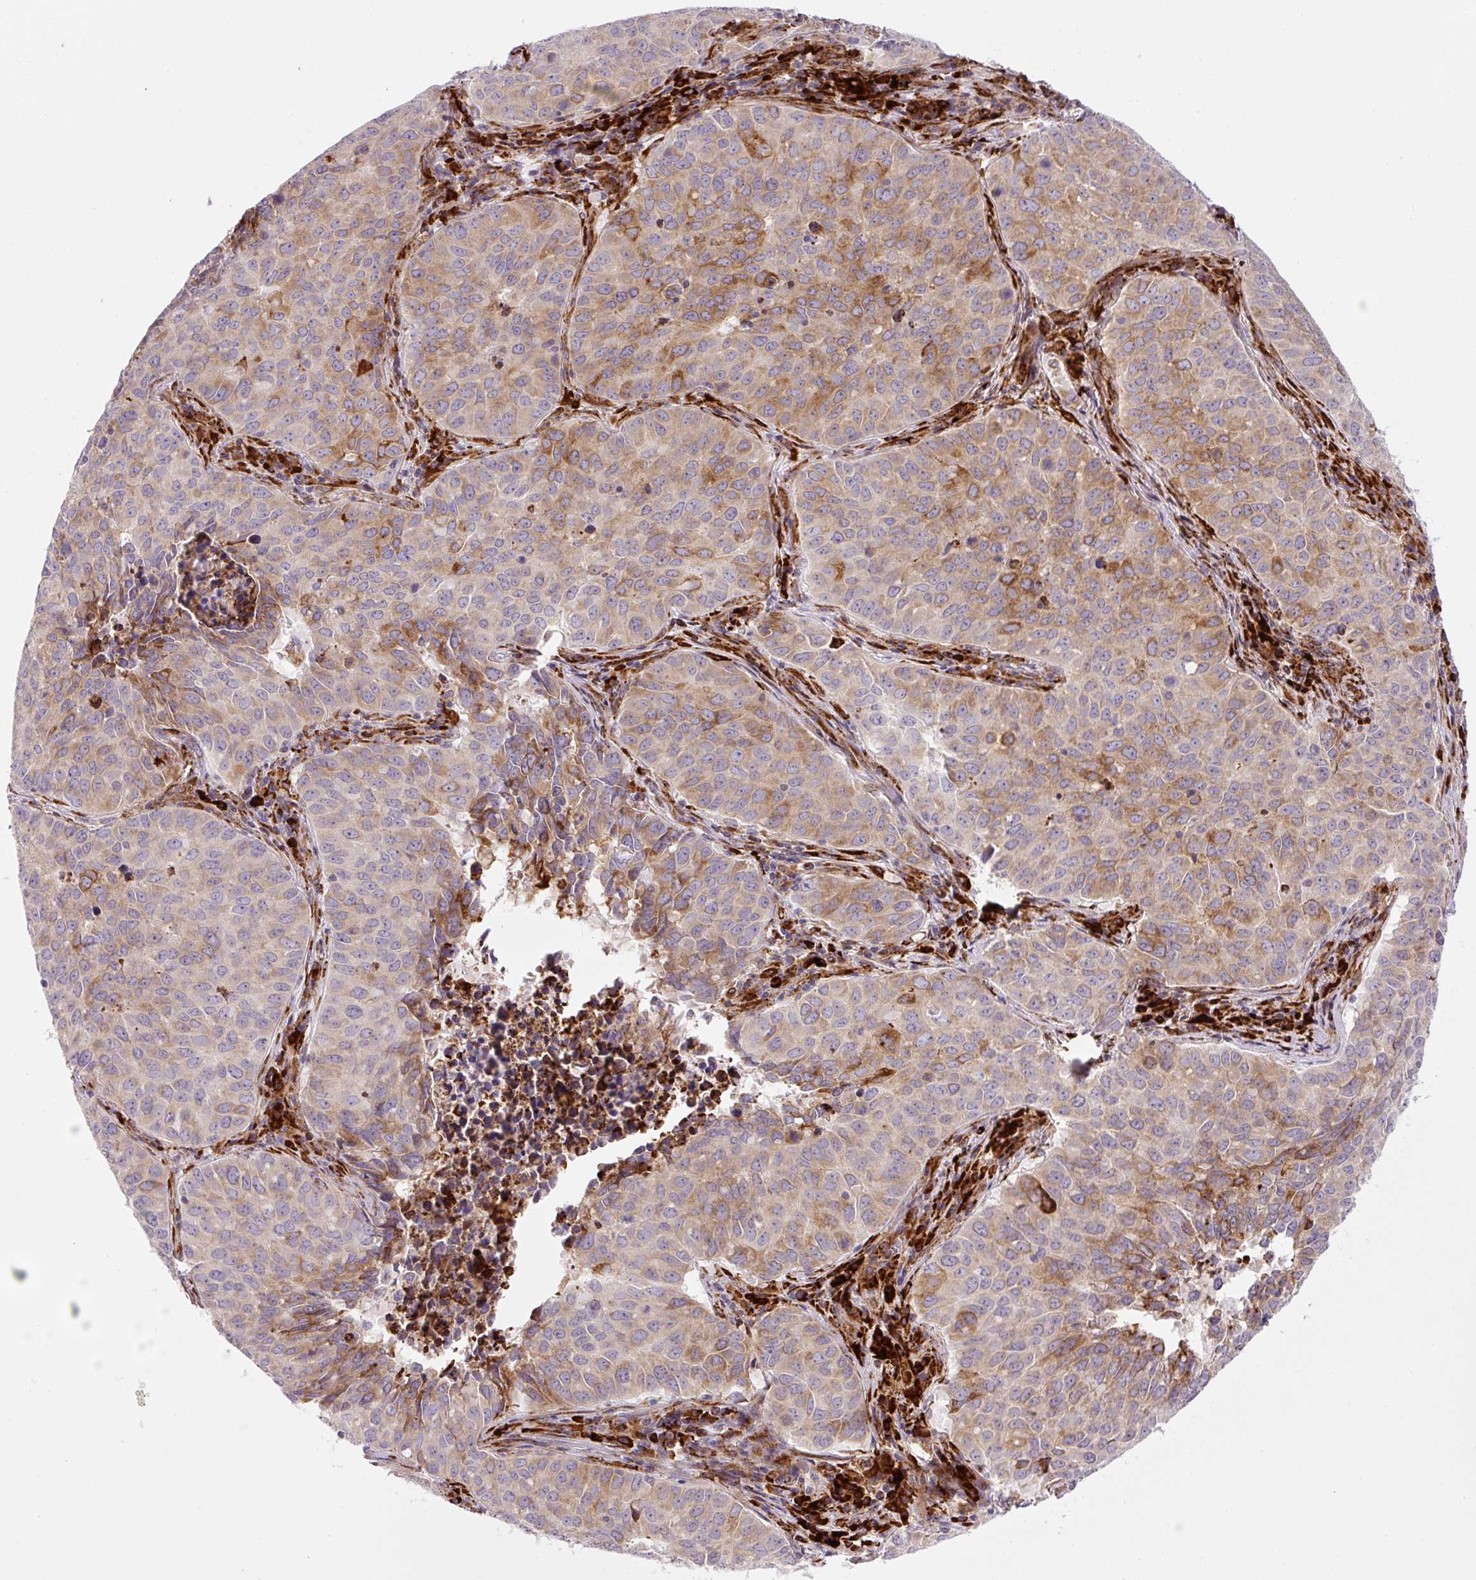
{"staining": {"intensity": "moderate", "quantity": "25%-75%", "location": "cytoplasmic/membranous"}, "tissue": "lung cancer", "cell_type": "Tumor cells", "image_type": "cancer", "snomed": [{"axis": "morphology", "description": "Adenocarcinoma, NOS"}, {"axis": "topography", "description": "Lung"}], "caption": "Moderate cytoplasmic/membranous protein staining is appreciated in approximately 25%-75% of tumor cells in lung cancer (adenocarcinoma).", "gene": "DISP3", "patient": {"sex": "female", "age": 50}}